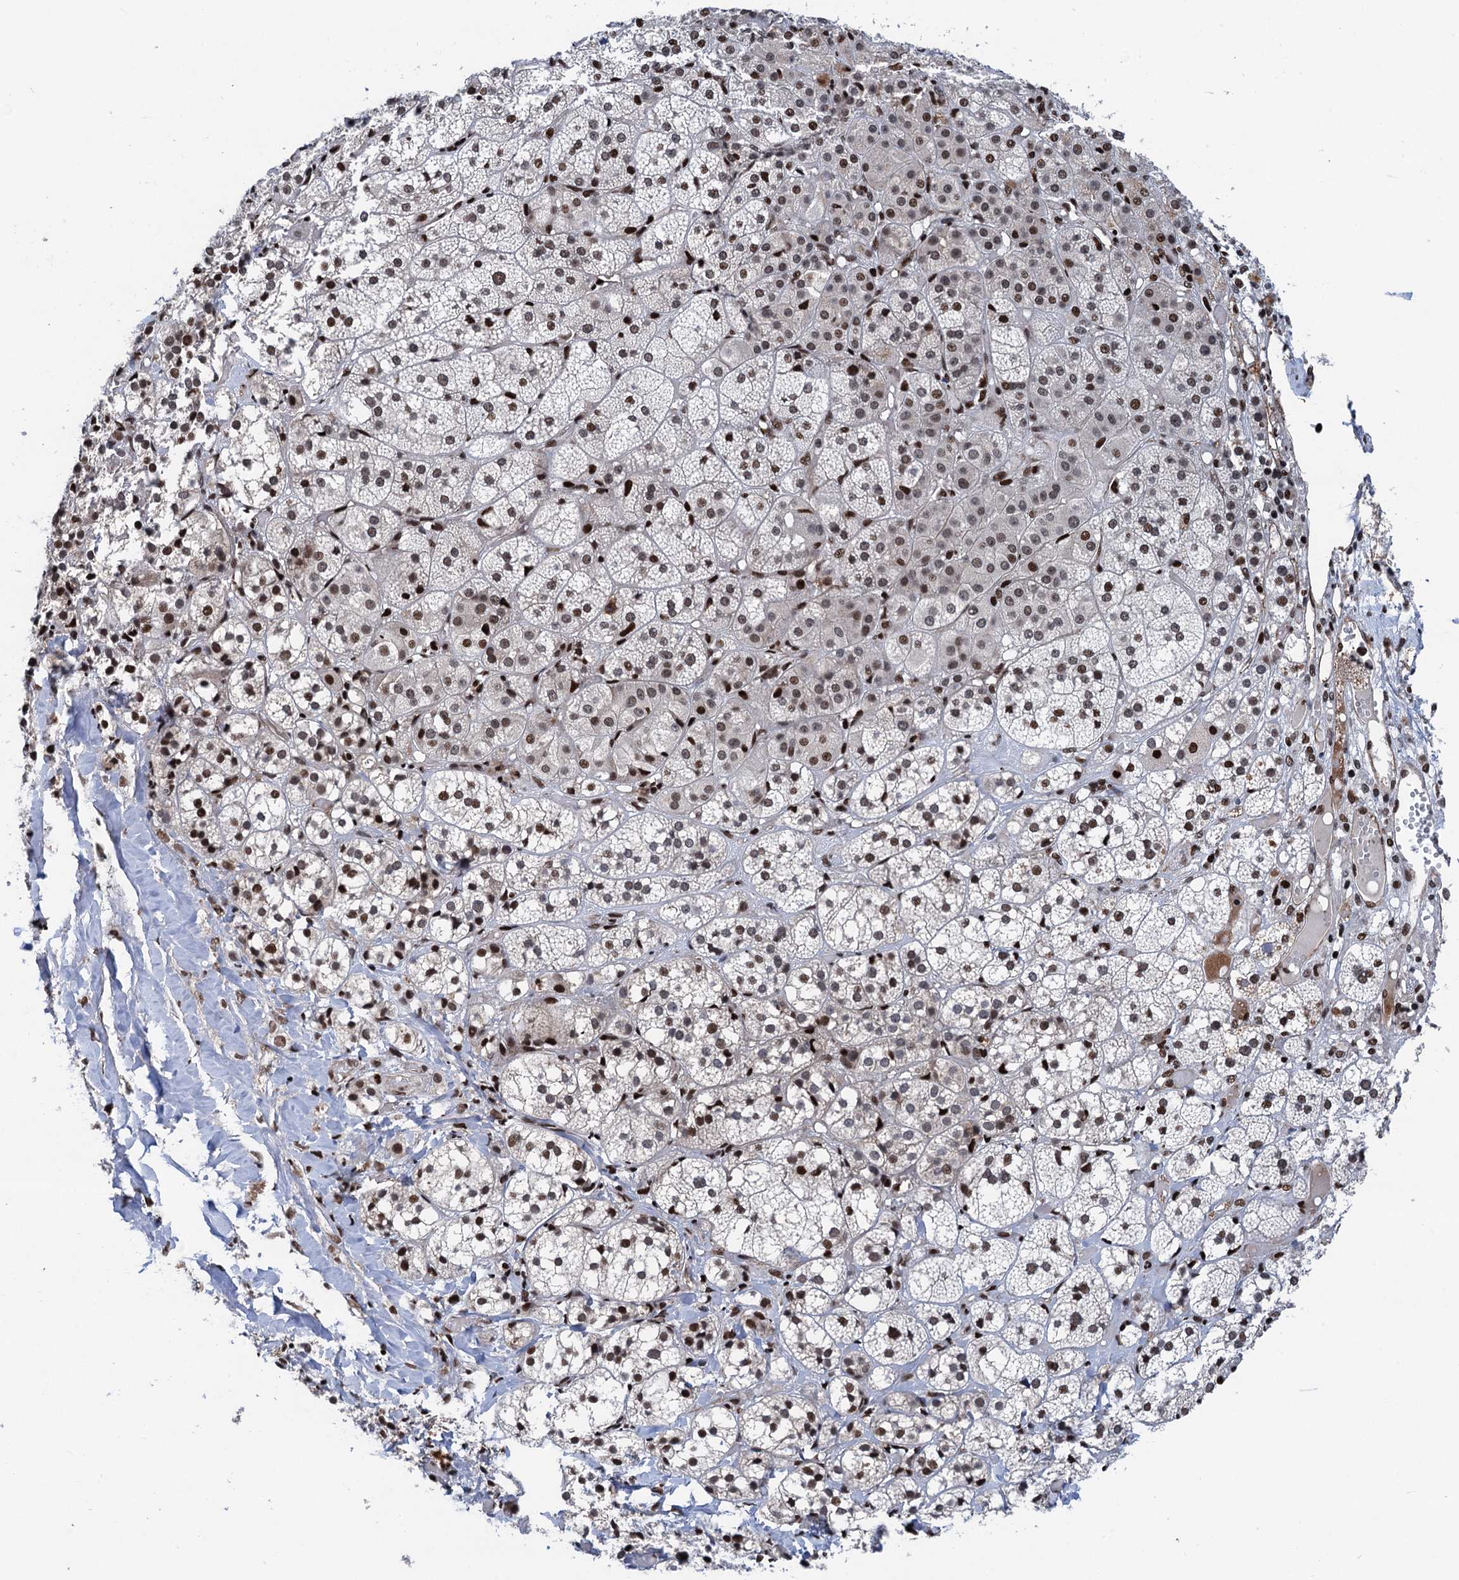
{"staining": {"intensity": "strong", "quantity": "<25%", "location": "cytoplasmic/membranous,nuclear"}, "tissue": "adrenal gland", "cell_type": "Glandular cells", "image_type": "normal", "snomed": [{"axis": "morphology", "description": "Normal tissue, NOS"}, {"axis": "topography", "description": "Adrenal gland"}], "caption": "Immunohistochemical staining of benign adrenal gland shows strong cytoplasmic/membranous,nuclear protein expression in approximately <25% of glandular cells.", "gene": "PPP4R1", "patient": {"sex": "female", "age": 61}}